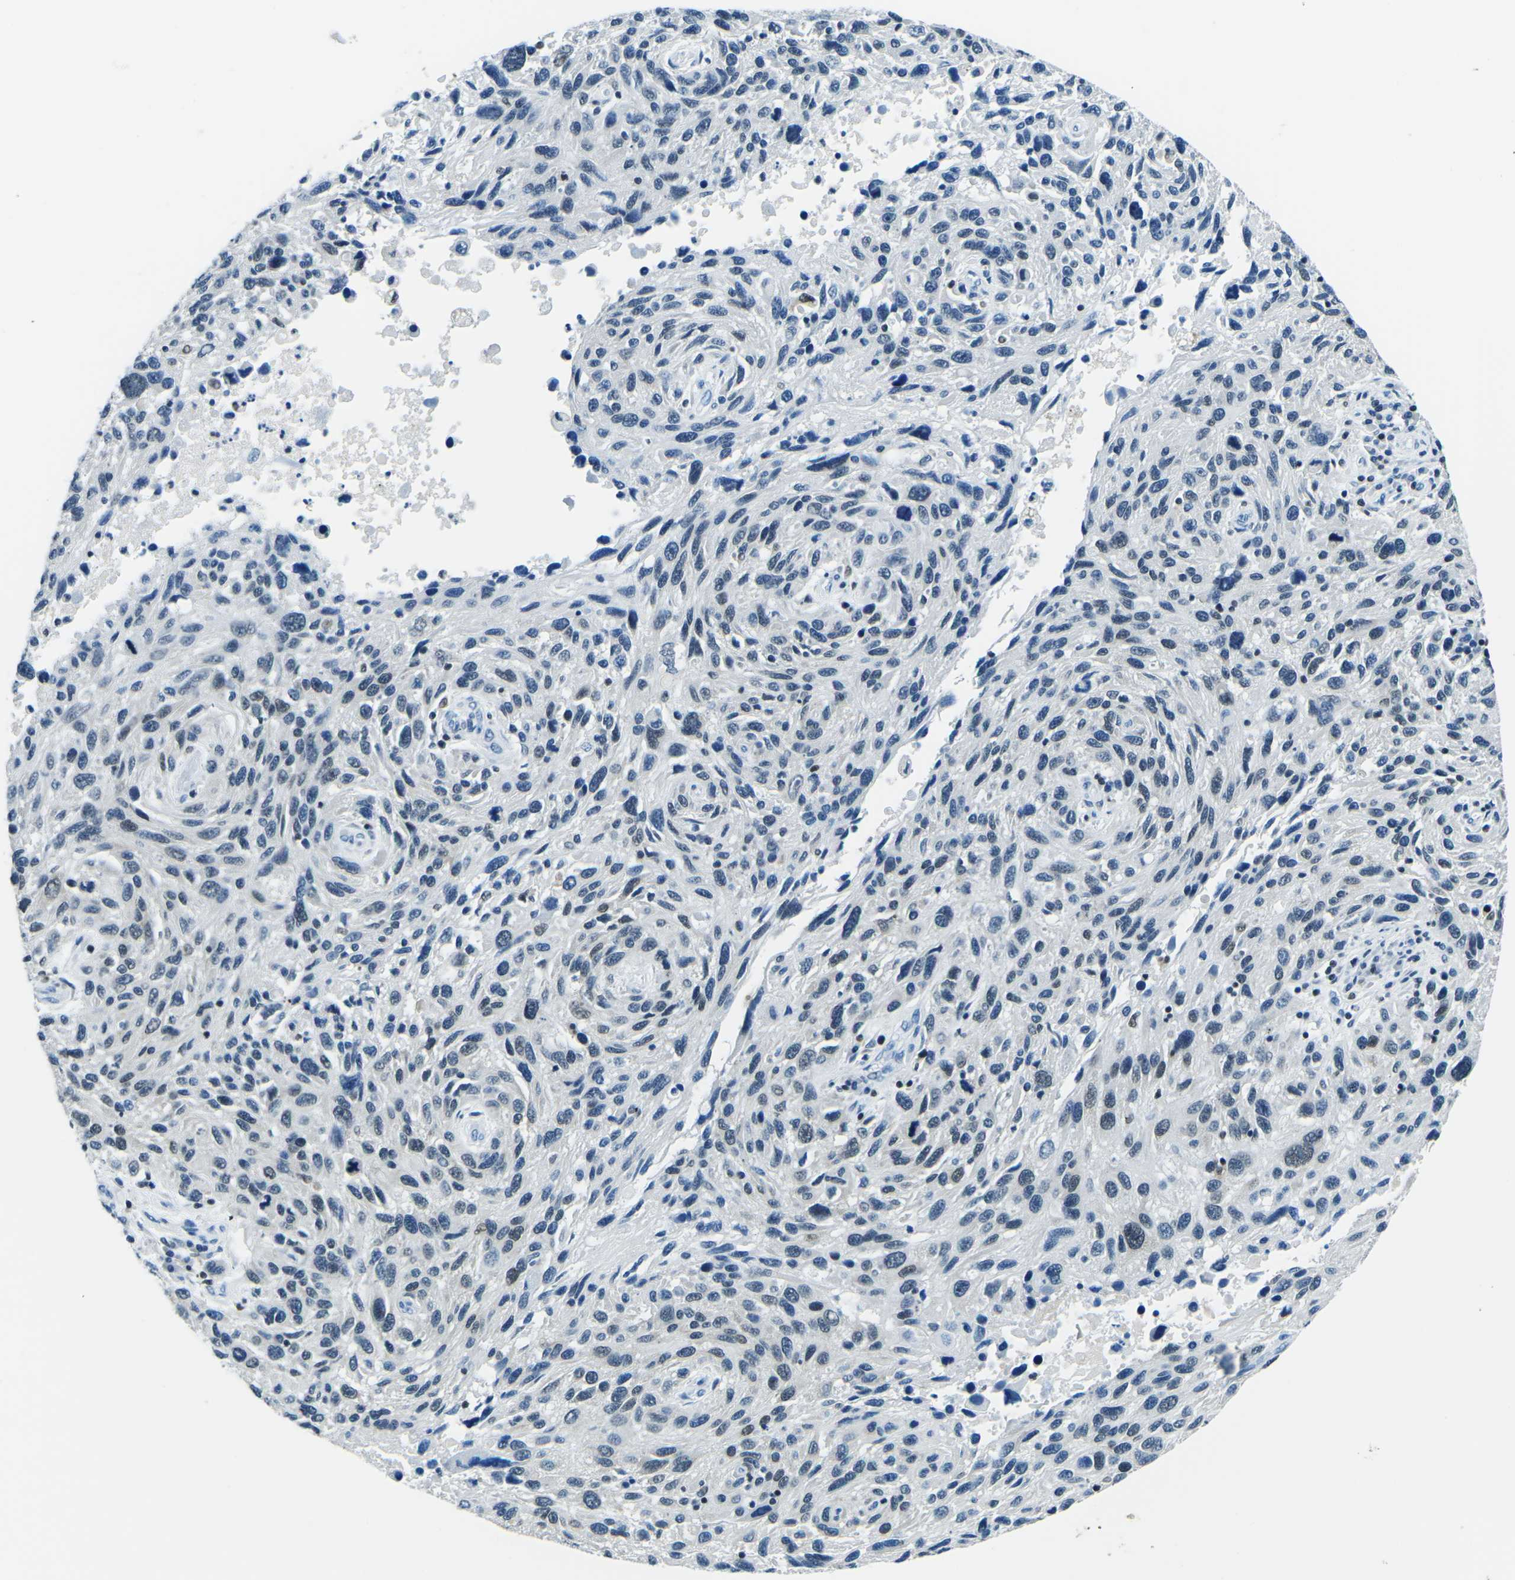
{"staining": {"intensity": "weak", "quantity": "25%-75%", "location": "nuclear"}, "tissue": "melanoma", "cell_type": "Tumor cells", "image_type": "cancer", "snomed": [{"axis": "morphology", "description": "Malignant melanoma, NOS"}, {"axis": "topography", "description": "Skin"}], "caption": "Malignant melanoma was stained to show a protein in brown. There is low levels of weak nuclear staining in approximately 25%-75% of tumor cells.", "gene": "CELF2", "patient": {"sex": "male", "age": 53}}